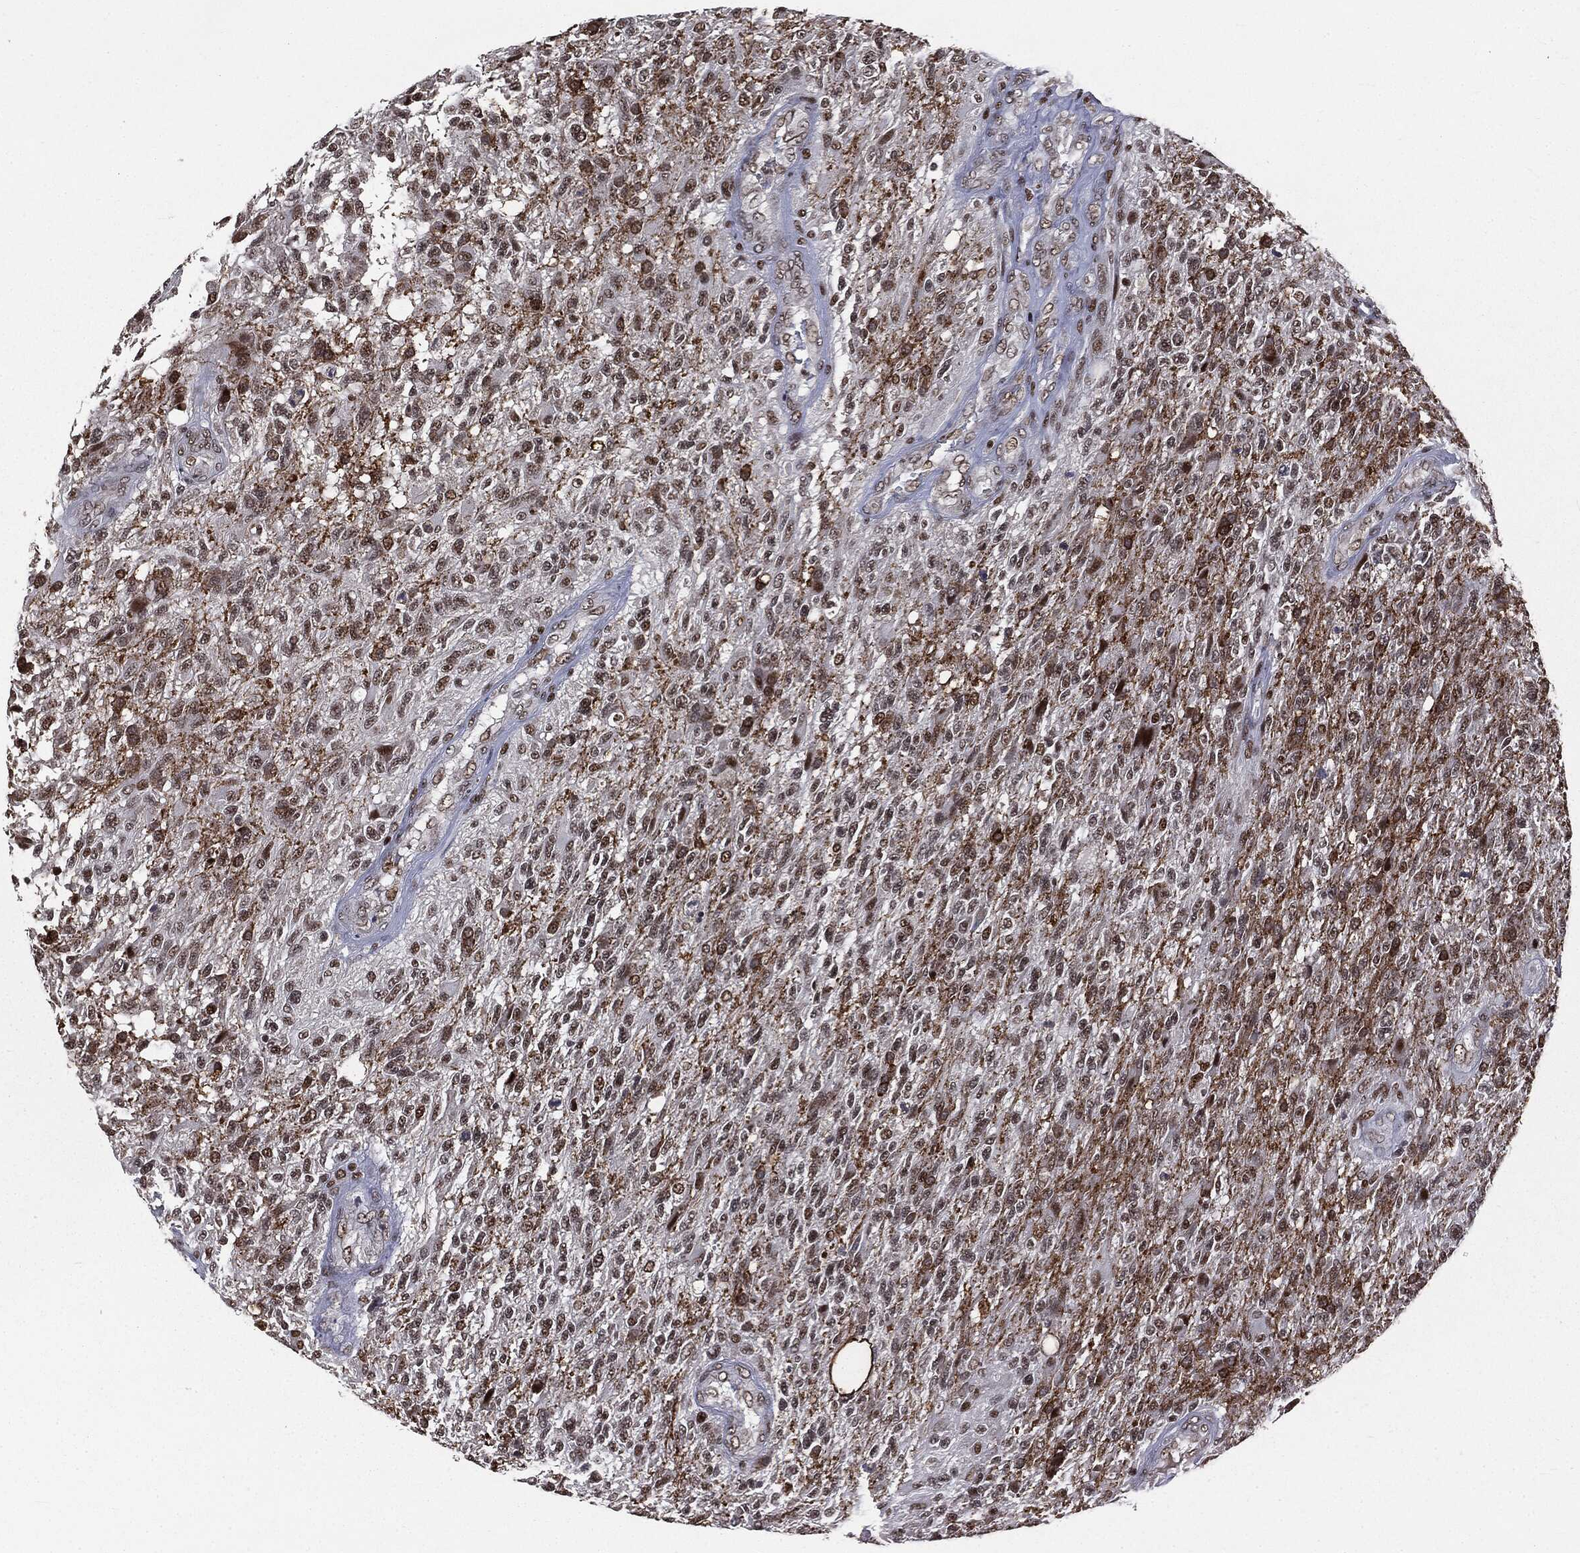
{"staining": {"intensity": "moderate", "quantity": "<25%", "location": "nuclear"}, "tissue": "glioma", "cell_type": "Tumor cells", "image_type": "cancer", "snomed": [{"axis": "morphology", "description": "Glioma, malignant, High grade"}, {"axis": "topography", "description": "Brain"}], "caption": "Protein expression analysis of glioma exhibits moderate nuclear positivity in about <25% of tumor cells.", "gene": "DPH2", "patient": {"sex": "male", "age": 56}}